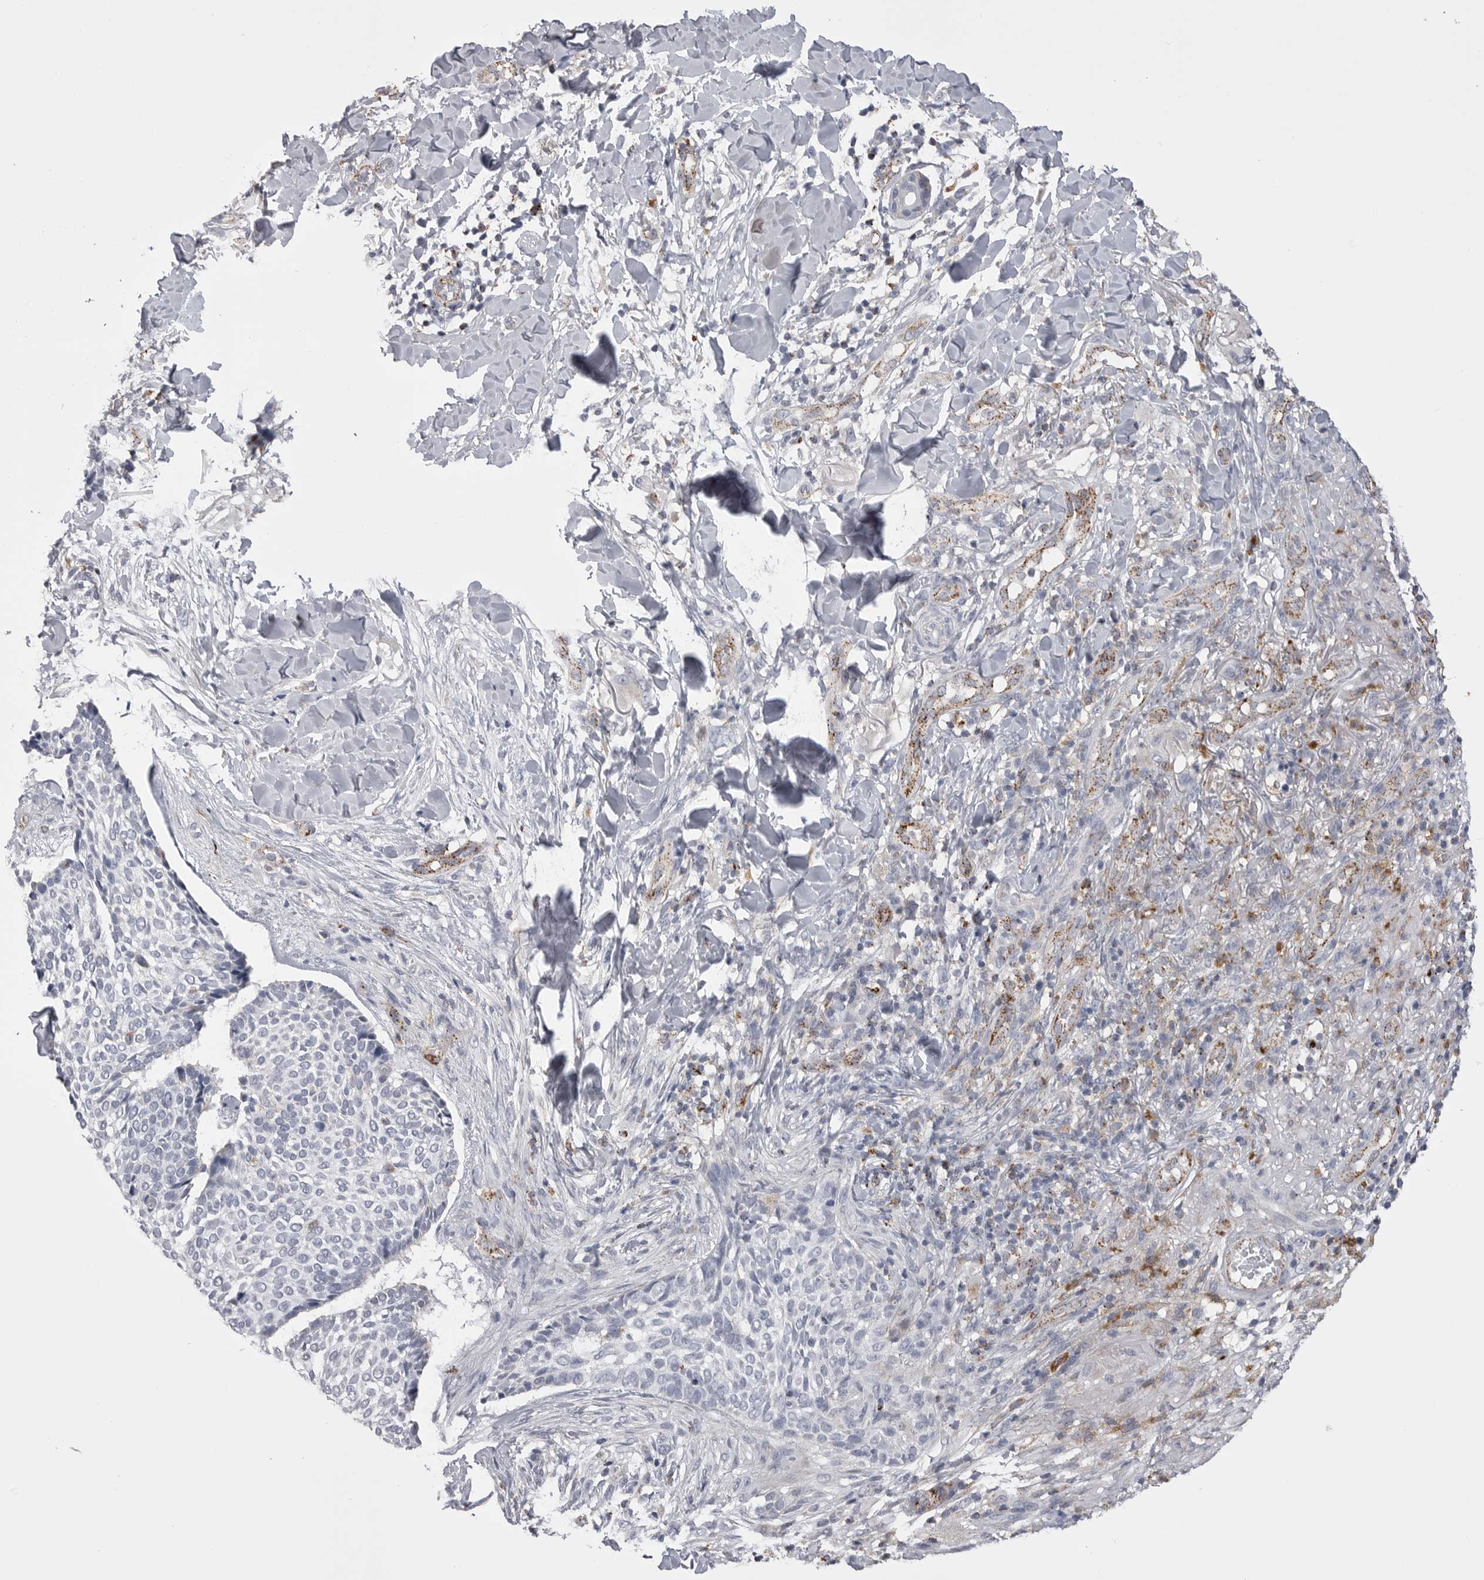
{"staining": {"intensity": "negative", "quantity": "none", "location": "none"}, "tissue": "skin cancer", "cell_type": "Tumor cells", "image_type": "cancer", "snomed": [{"axis": "morphology", "description": "Normal tissue, NOS"}, {"axis": "morphology", "description": "Basal cell carcinoma"}, {"axis": "topography", "description": "Skin"}], "caption": "Skin basal cell carcinoma was stained to show a protein in brown. There is no significant expression in tumor cells. (DAB (3,3'-diaminobenzidine) immunohistochemistry (IHC) visualized using brightfield microscopy, high magnification).", "gene": "PSPN", "patient": {"sex": "male", "age": 67}}